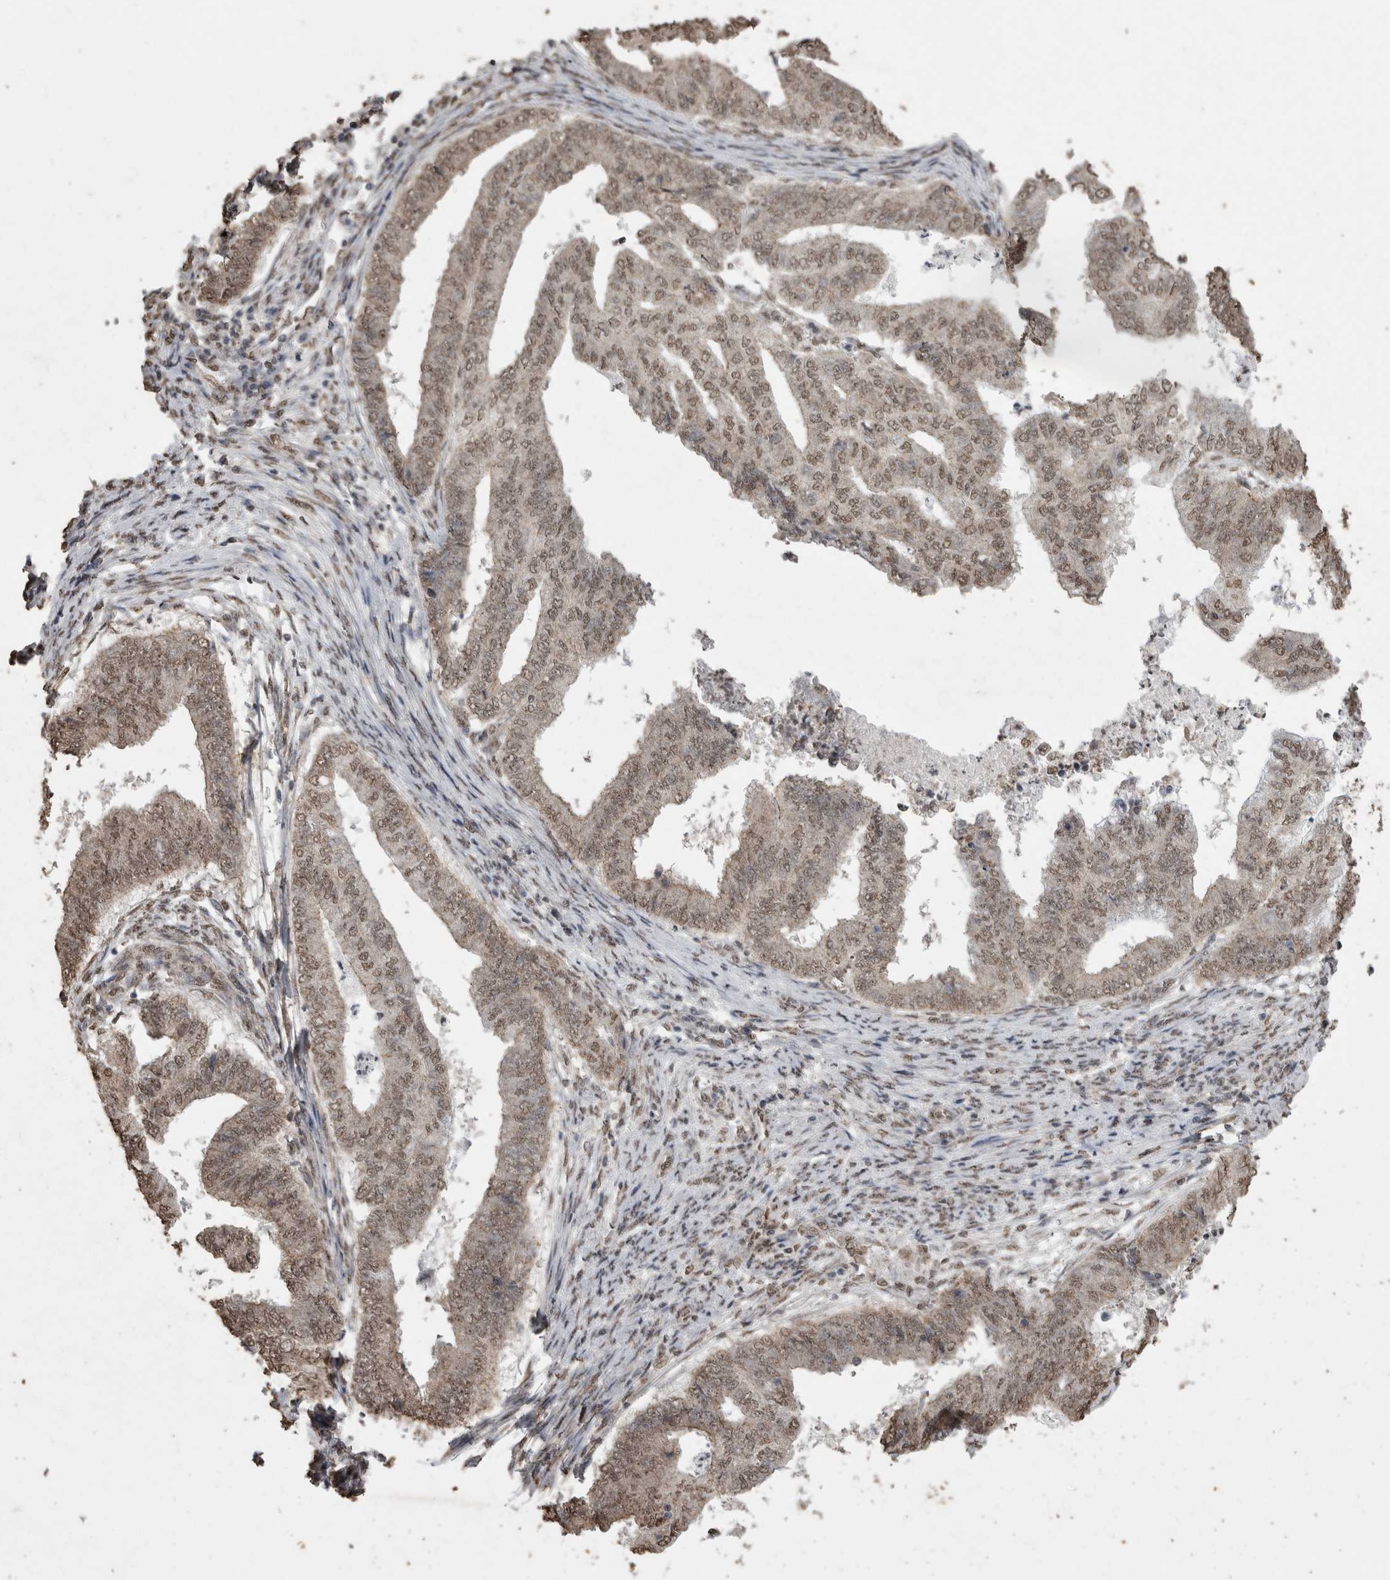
{"staining": {"intensity": "weak", "quantity": ">75%", "location": "nuclear"}, "tissue": "endometrial cancer", "cell_type": "Tumor cells", "image_type": "cancer", "snomed": [{"axis": "morphology", "description": "Polyp, NOS"}, {"axis": "morphology", "description": "Adenocarcinoma, NOS"}, {"axis": "morphology", "description": "Adenoma, NOS"}, {"axis": "topography", "description": "Endometrium"}], "caption": "Endometrial polyp tissue exhibits weak nuclear positivity in approximately >75% of tumor cells", "gene": "SMAD7", "patient": {"sex": "female", "age": 79}}